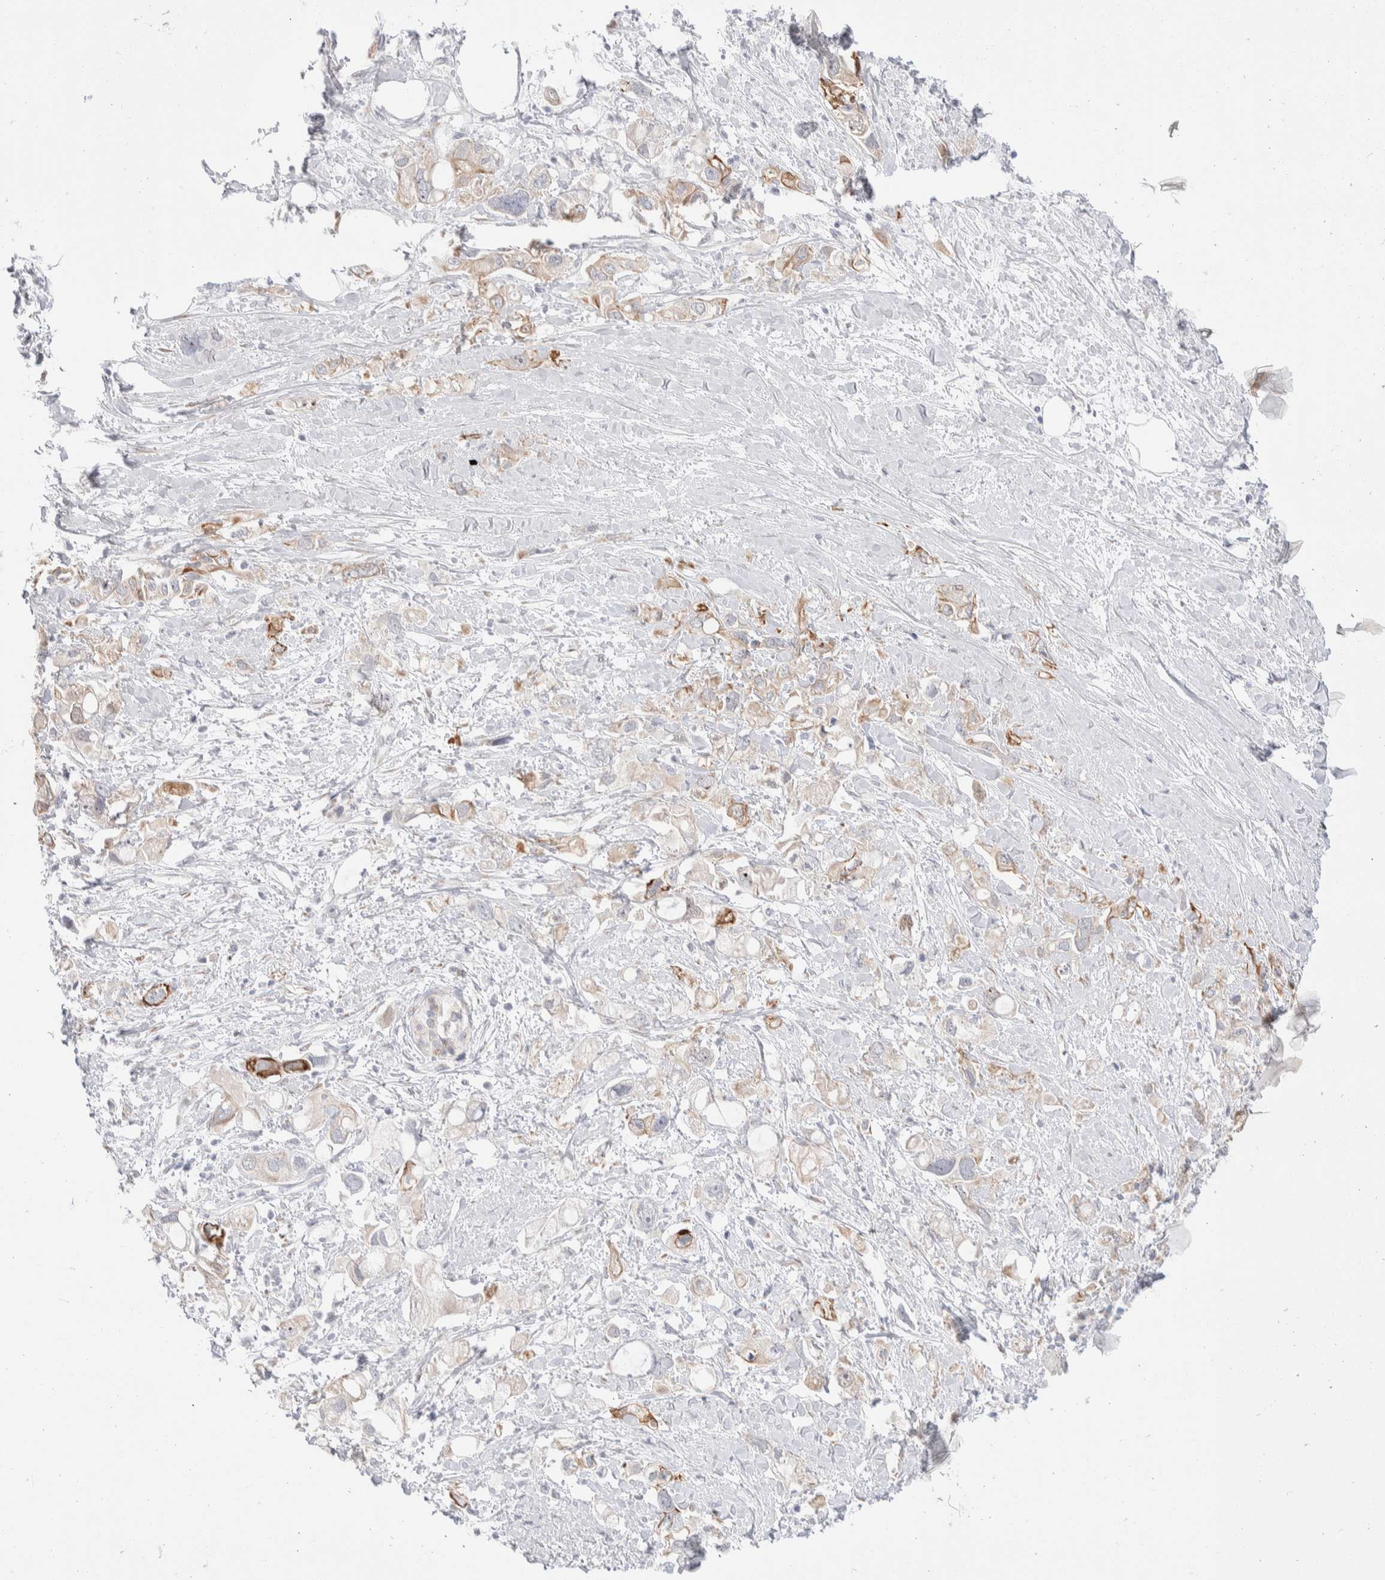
{"staining": {"intensity": "moderate", "quantity": "<25%", "location": "cytoplasmic/membranous"}, "tissue": "pancreatic cancer", "cell_type": "Tumor cells", "image_type": "cancer", "snomed": [{"axis": "morphology", "description": "Adenocarcinoma, NOS"}, {"axis": "topography", "description": "Pancreas"}], "caption": "Immunohistochemical staining of pancreatic cancer demonstrates low levels of moderate cytoplasmic/membranous protein expression in approximately <25% of tumor cells.", "gene": "C1orf112", "patient": {"sex": "female", "age": 56}}